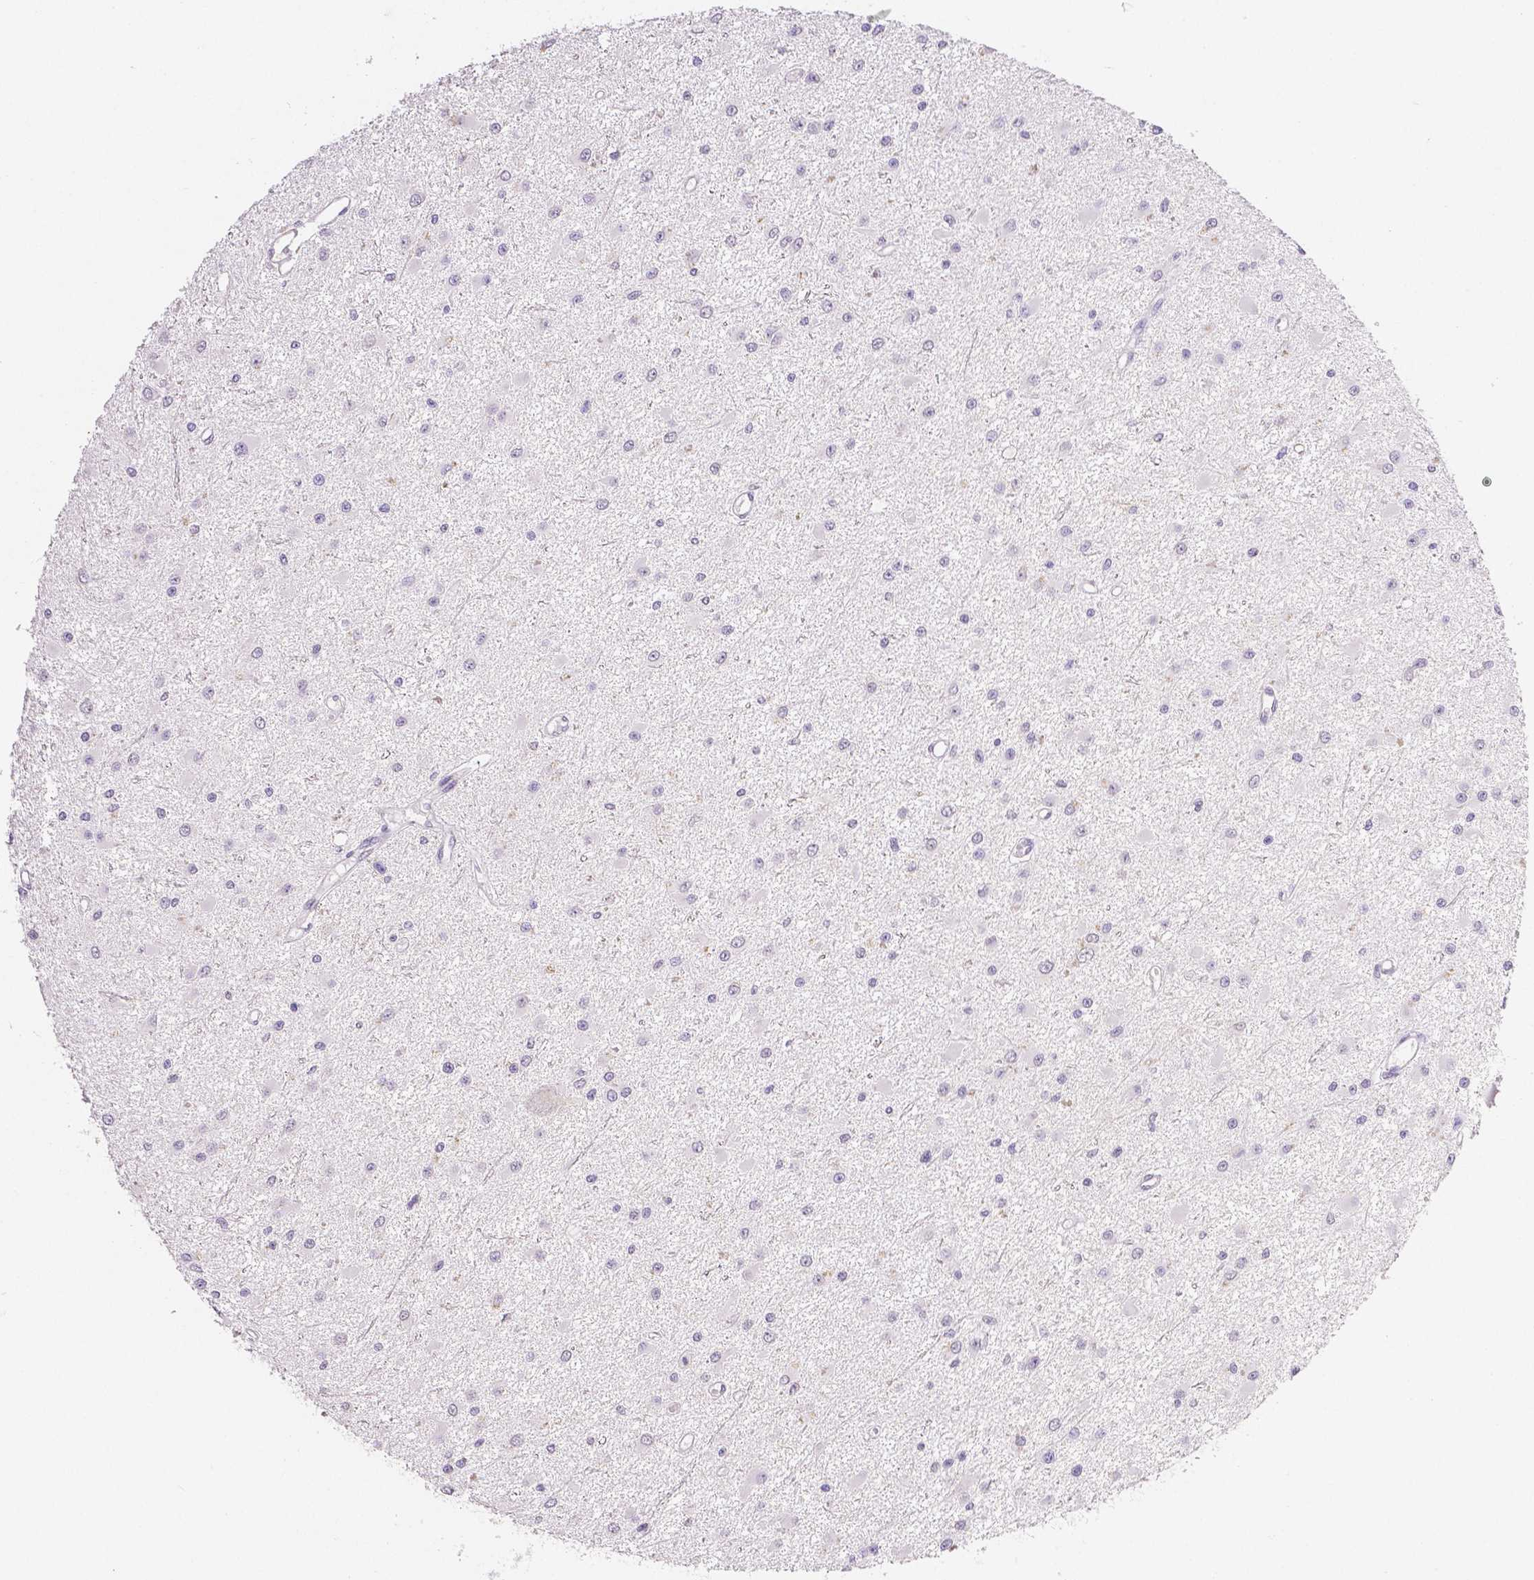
{"staining": {"intensity": "negative", "quantity": "none", "location": "none"}, "tissue": "glioma", "cell_type": "Tumor cells", "image_type": "cancer", "snomed": [{"axis": "morphology", "description": "Glioma, malignant, High grade"}, {"axis": "topography", "description": "Brain"}], "caption": "Immunohistochemistry (IHC) histopathology image of human malignant glioma (high-grade) stained for a protein (brown), which displays no staining in tumor cells. (DAB (3,3'-diaminobenzidine) IHC with hematoxylin counter stain).", "gene": "THY1", "patient": {"sex": "male", "age": 54}}